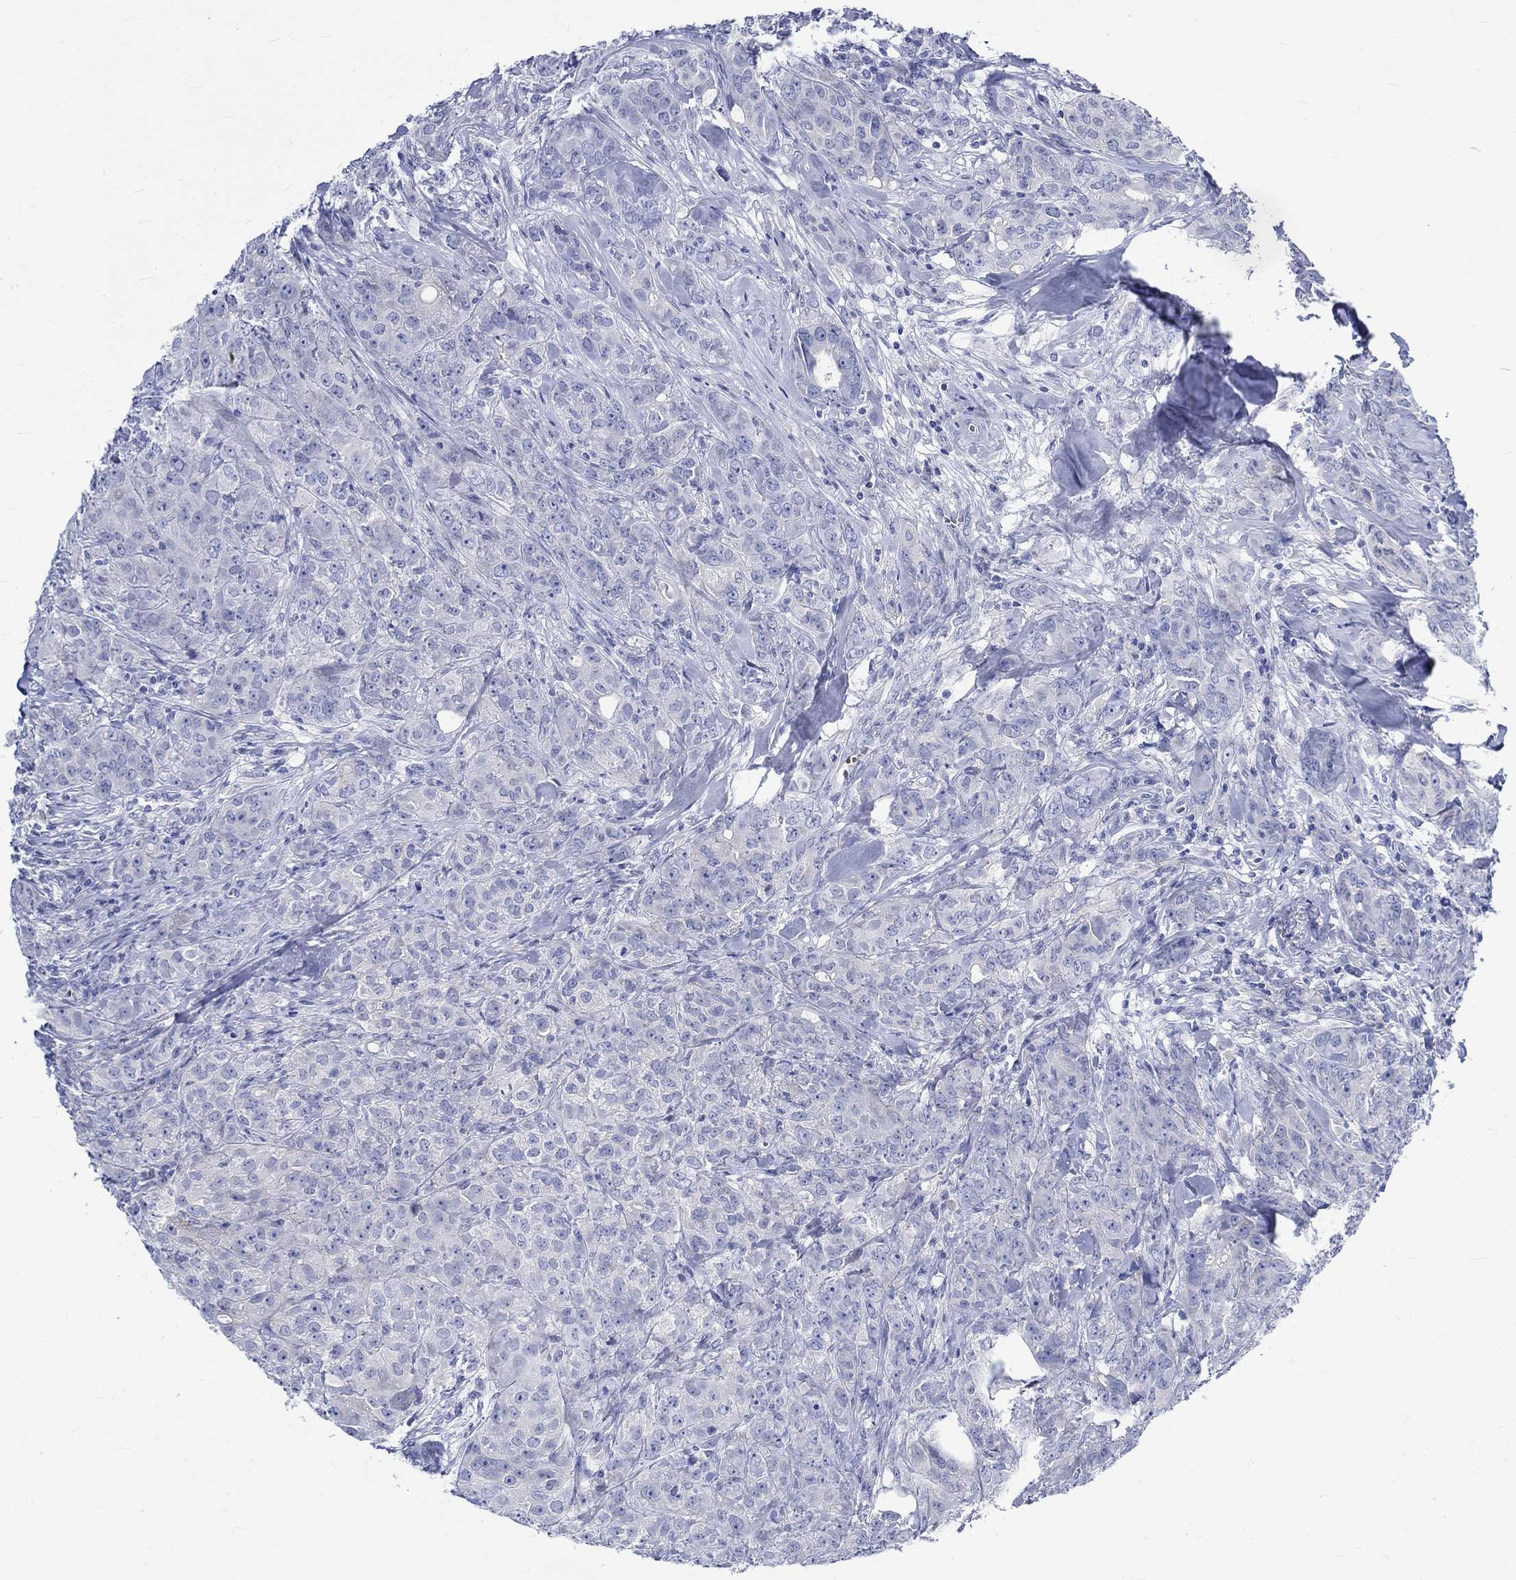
{"staining": {"intensity": "negative", "quantity": "none", "location": "none"}, "tissue": "breast cancer", "cell_type": "Tumor cells", "image_type": "cancer", "snomed": [{"axis": "morphology", "description": "Duct carcinoma"}, {"axis": "topography", "description": "Breast"}], "caption": "Image shows no significant protein staining in tumor cells of intraductal carcinoma (breast). Brightfield microscopy of immunohistochemistry stained with DAB (3,3'-diaminobenzidine) (brown) and hematoxylin (blue), captured at high magnification.", "gene": "NRIP3", "patient": {"sex": "female", "age": 43}}